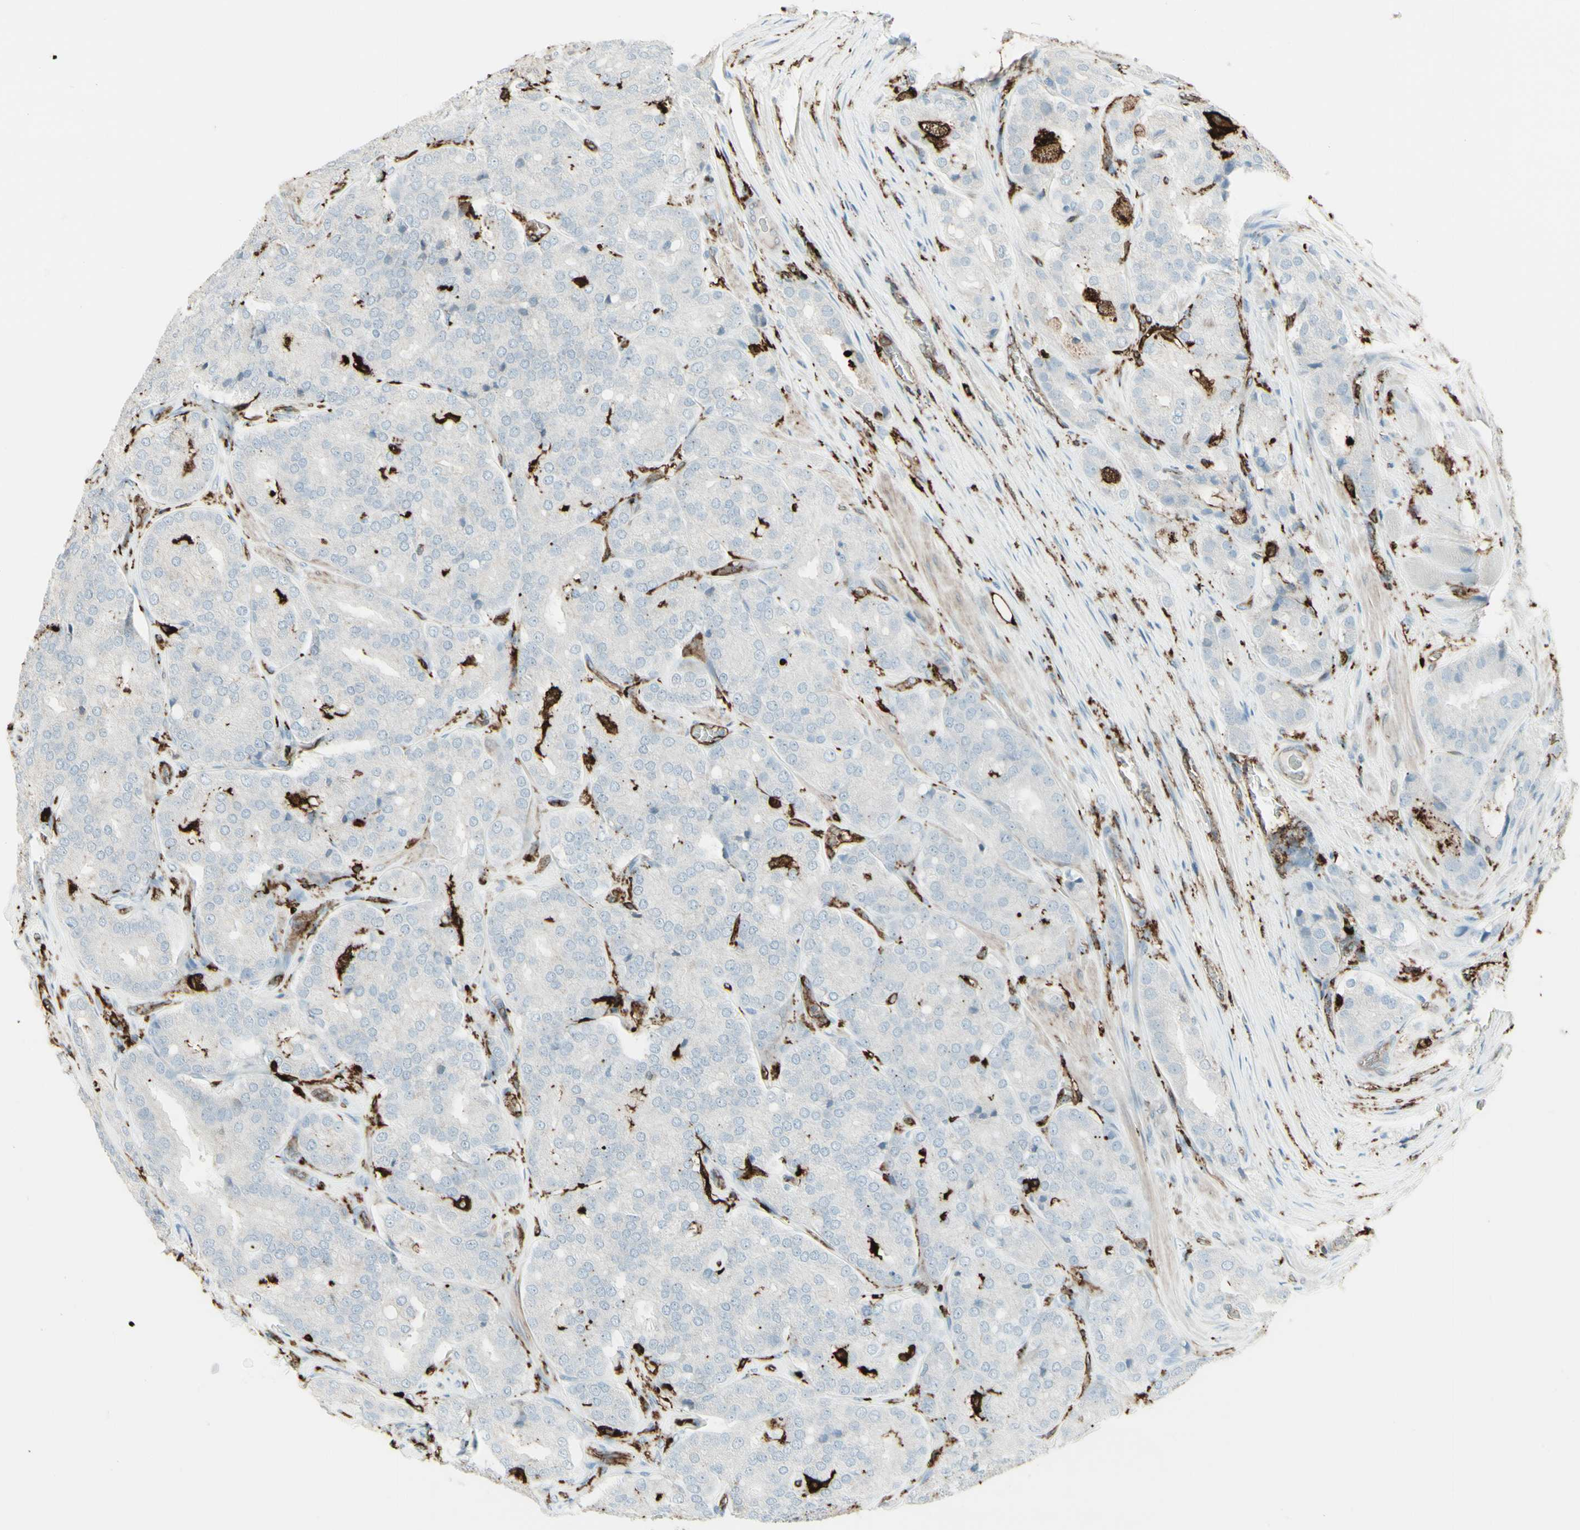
{"staining": {"intensity": "negative", "quantity": "none", "location": "none"}, "tissue": "prostate cancer", "cell_type": "Tumor cells", "image_type": "cancer", "snomed": [{"axis": "morphology", "description": "Adenocarcinoma, High grade"}, {"axis": "topography", "description": "Prostate"}], "caption": "Human prostate cancer stained for a protein using immunohistochemistry (IHC) exhibits no positivity in tumor cells.", "gene": "HLA-DPB1", "patient": {"sex": "male", "age": 65}}